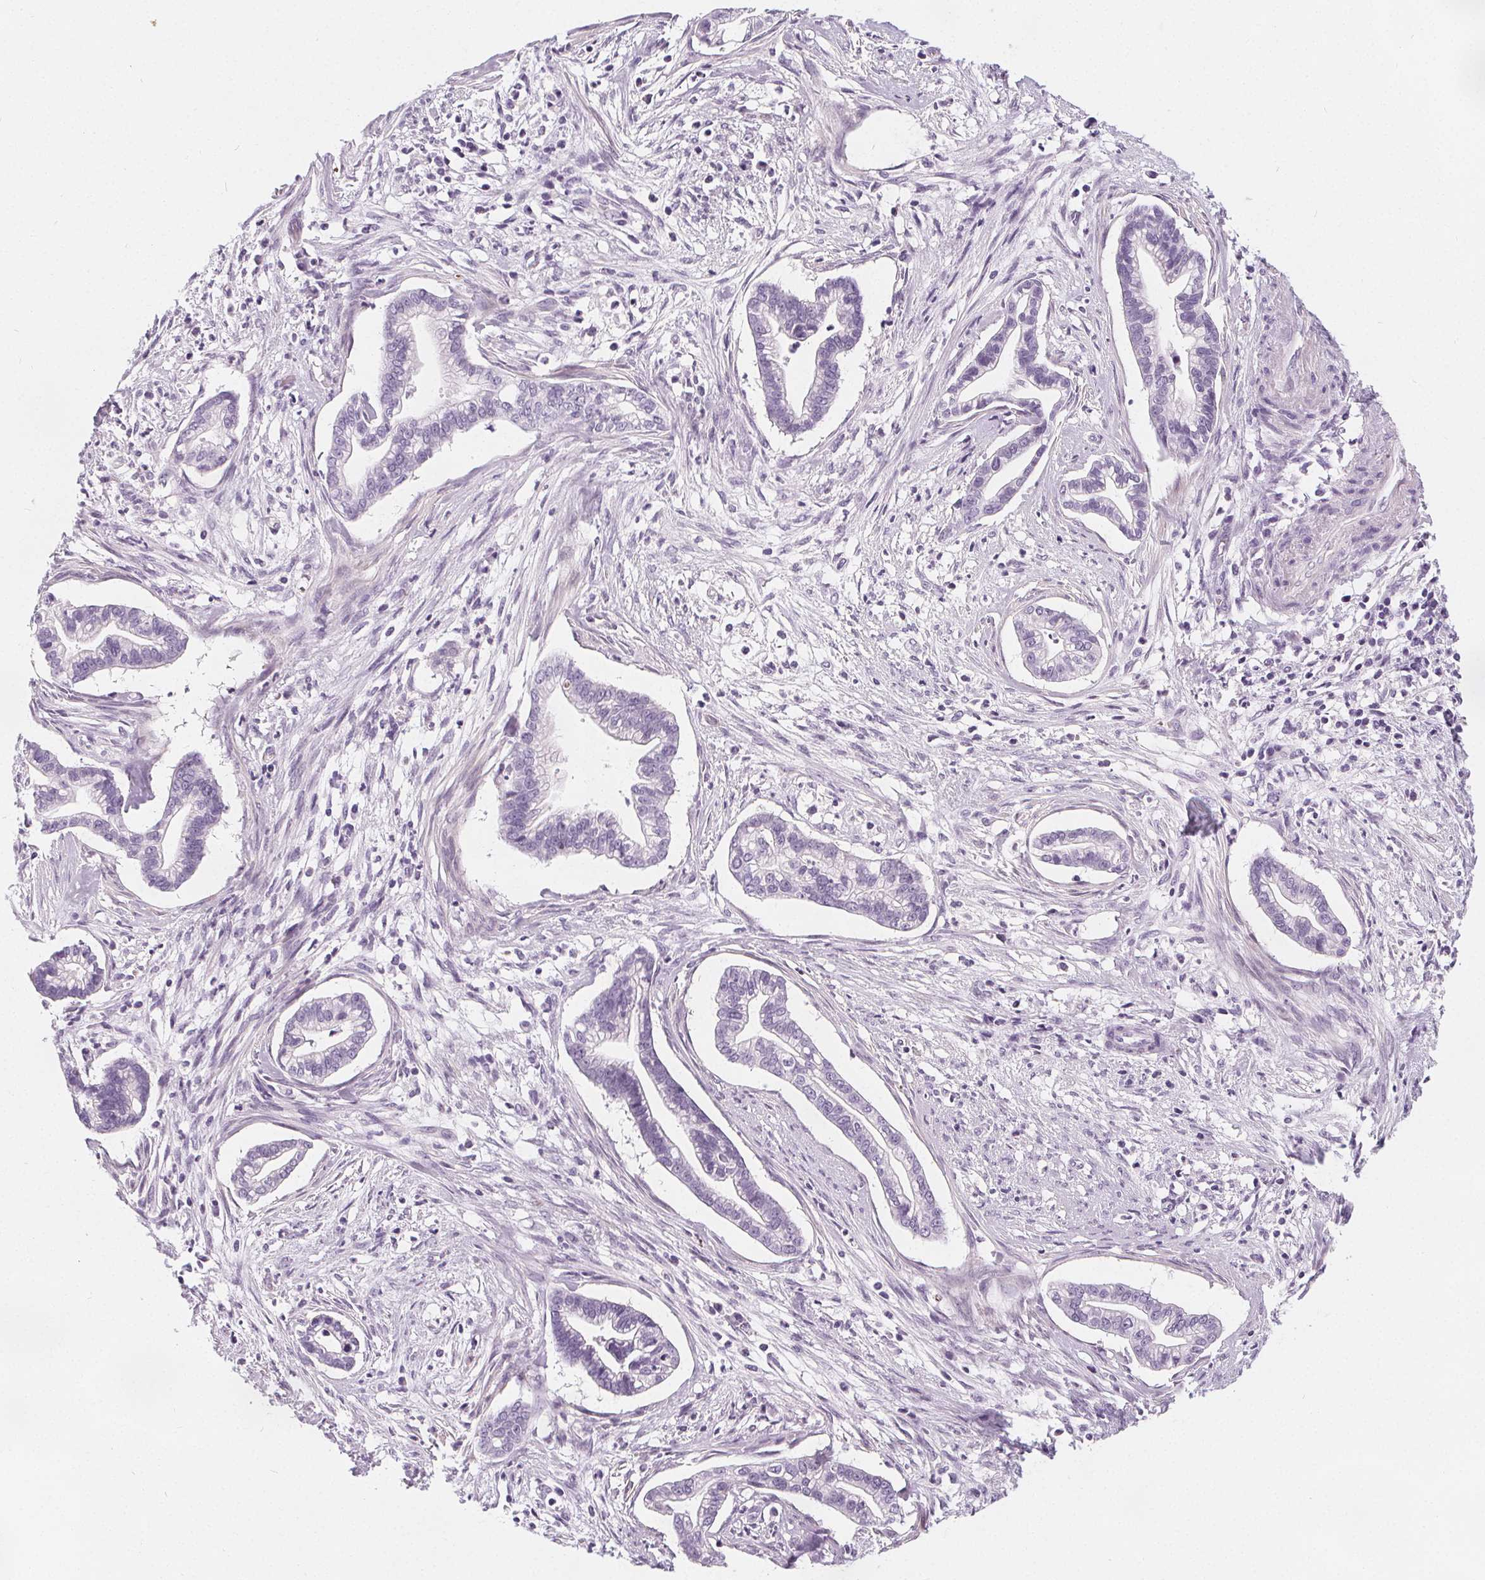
{"staining": {"intensity": "negative", "quantity": "none", "location": "none"}, "tissue": "cervical cancer", "cell_type": "Tumor cells", "image_type": "cancer", "snomed": [{"axis": "morphology", "description": "Adenocarcinoma, NOS"}, {"axis": "topography", "description": "Cervix"}], "caption": "An image of human cervical adenocarcinoma is negative for staining in tumor cells. (DAB (3,3'-diaminobenzidine) IHC visualized using brightfield microscopy, high magnification).", "gene": "SLC5A12", "patient": {"sex": "female", "age": 62}}